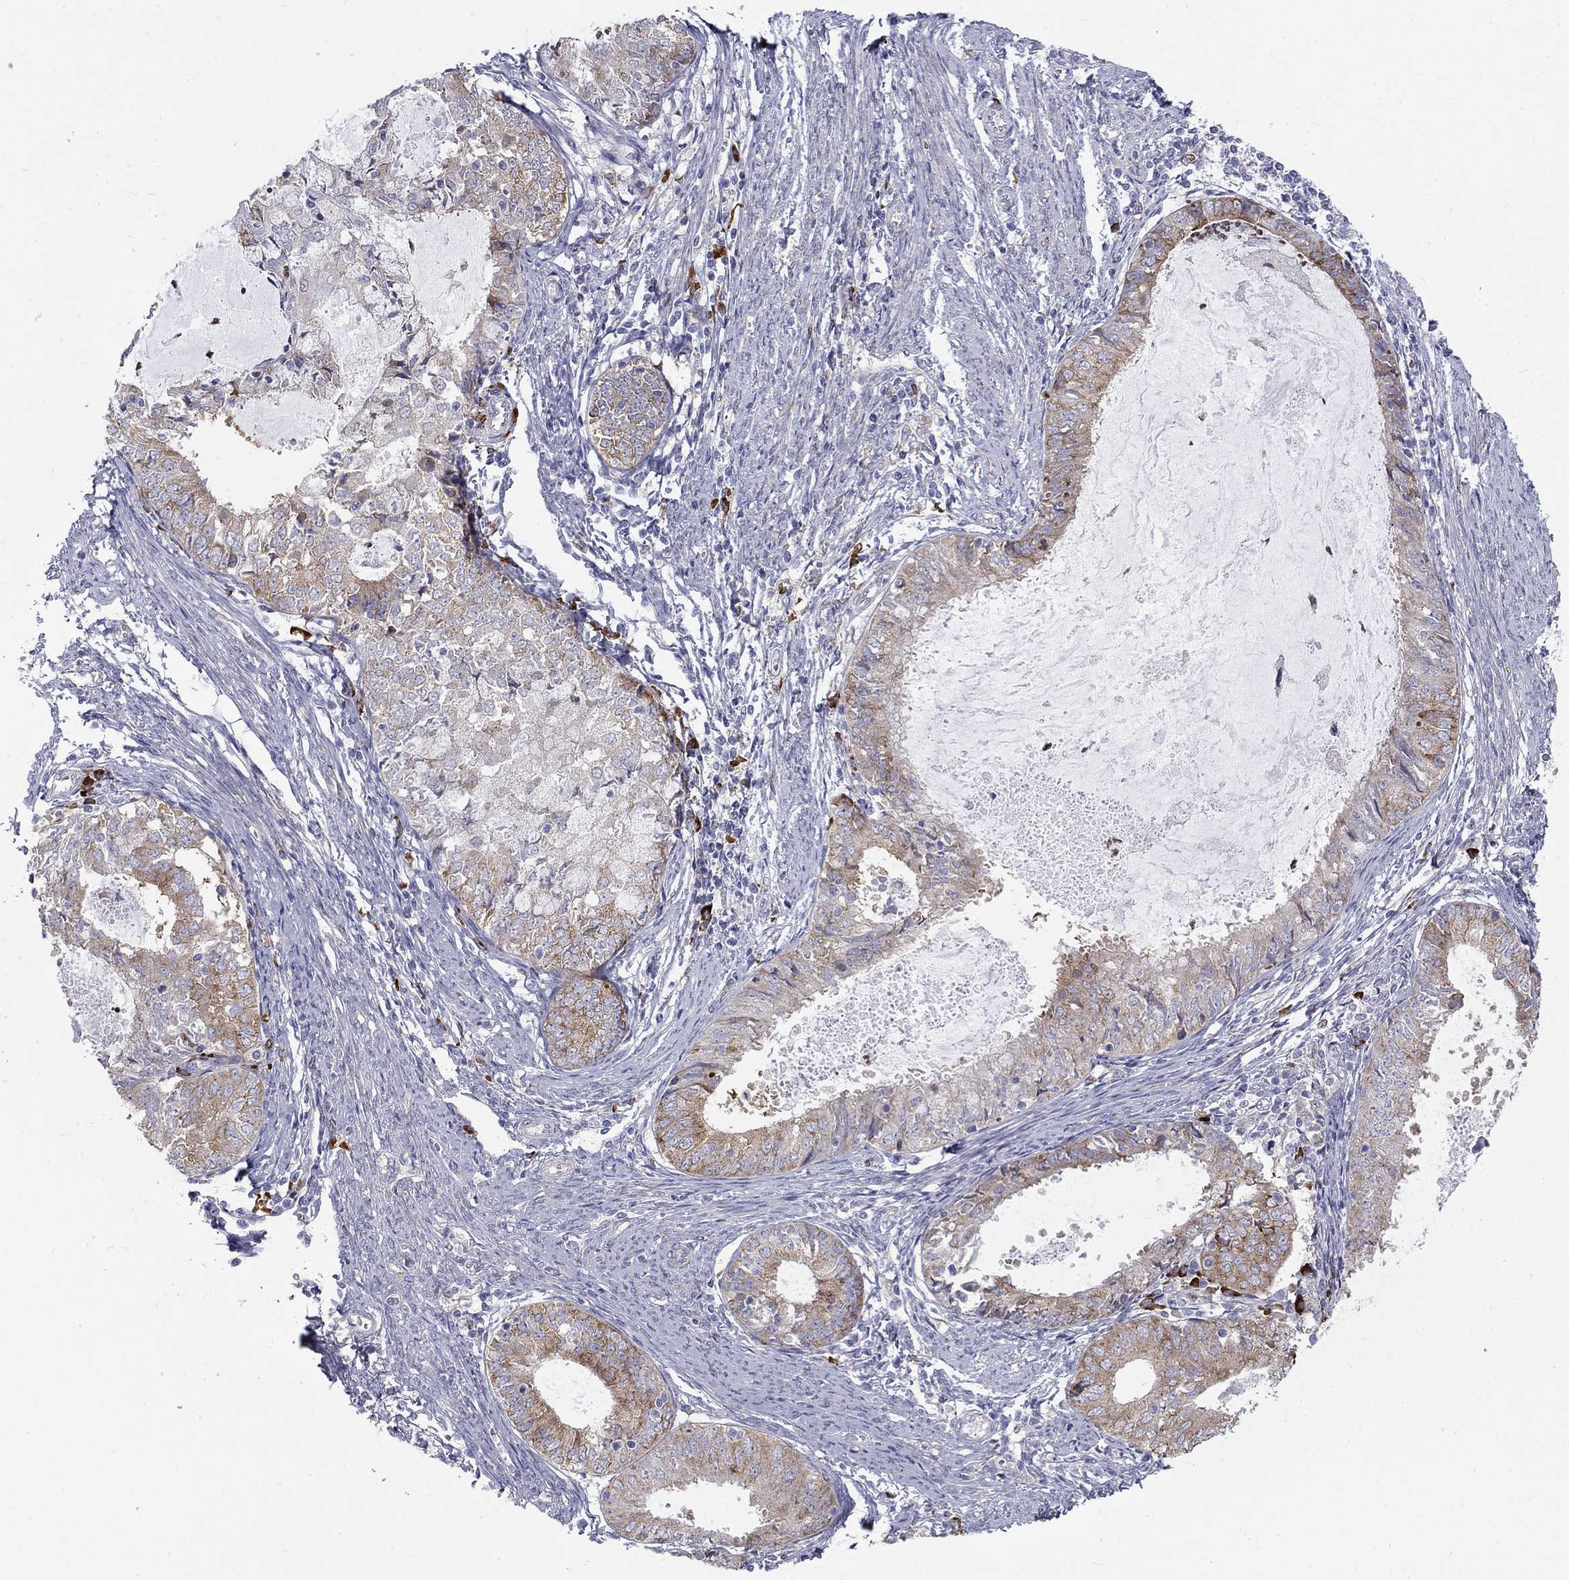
{"staining": {"intensity": "weak", "quantity": ">75%", "location": "cytoplasmic/membranous"}, "tissue": "endometrial cancer", "cell_type": "Tumor cells", "image_type": "cancer", "snomed": [{"axis": "morphology", "description": "Adenocarcinoma, NOS"}, {"axis": "topography", "description": "Endometrium"}], "caption": "IHC image of neoplastic tissue: human adenocarcinoma (endometrial) stained using immunohistochemistry displays low levels of weak protein expression localized specifically in the cytoplasmic/membranous of tumor cells, appearing as a cytoplasmic/membranous brown color.", "gene": "PABPC4", "patient": {"sex": "female", "age": 57}}